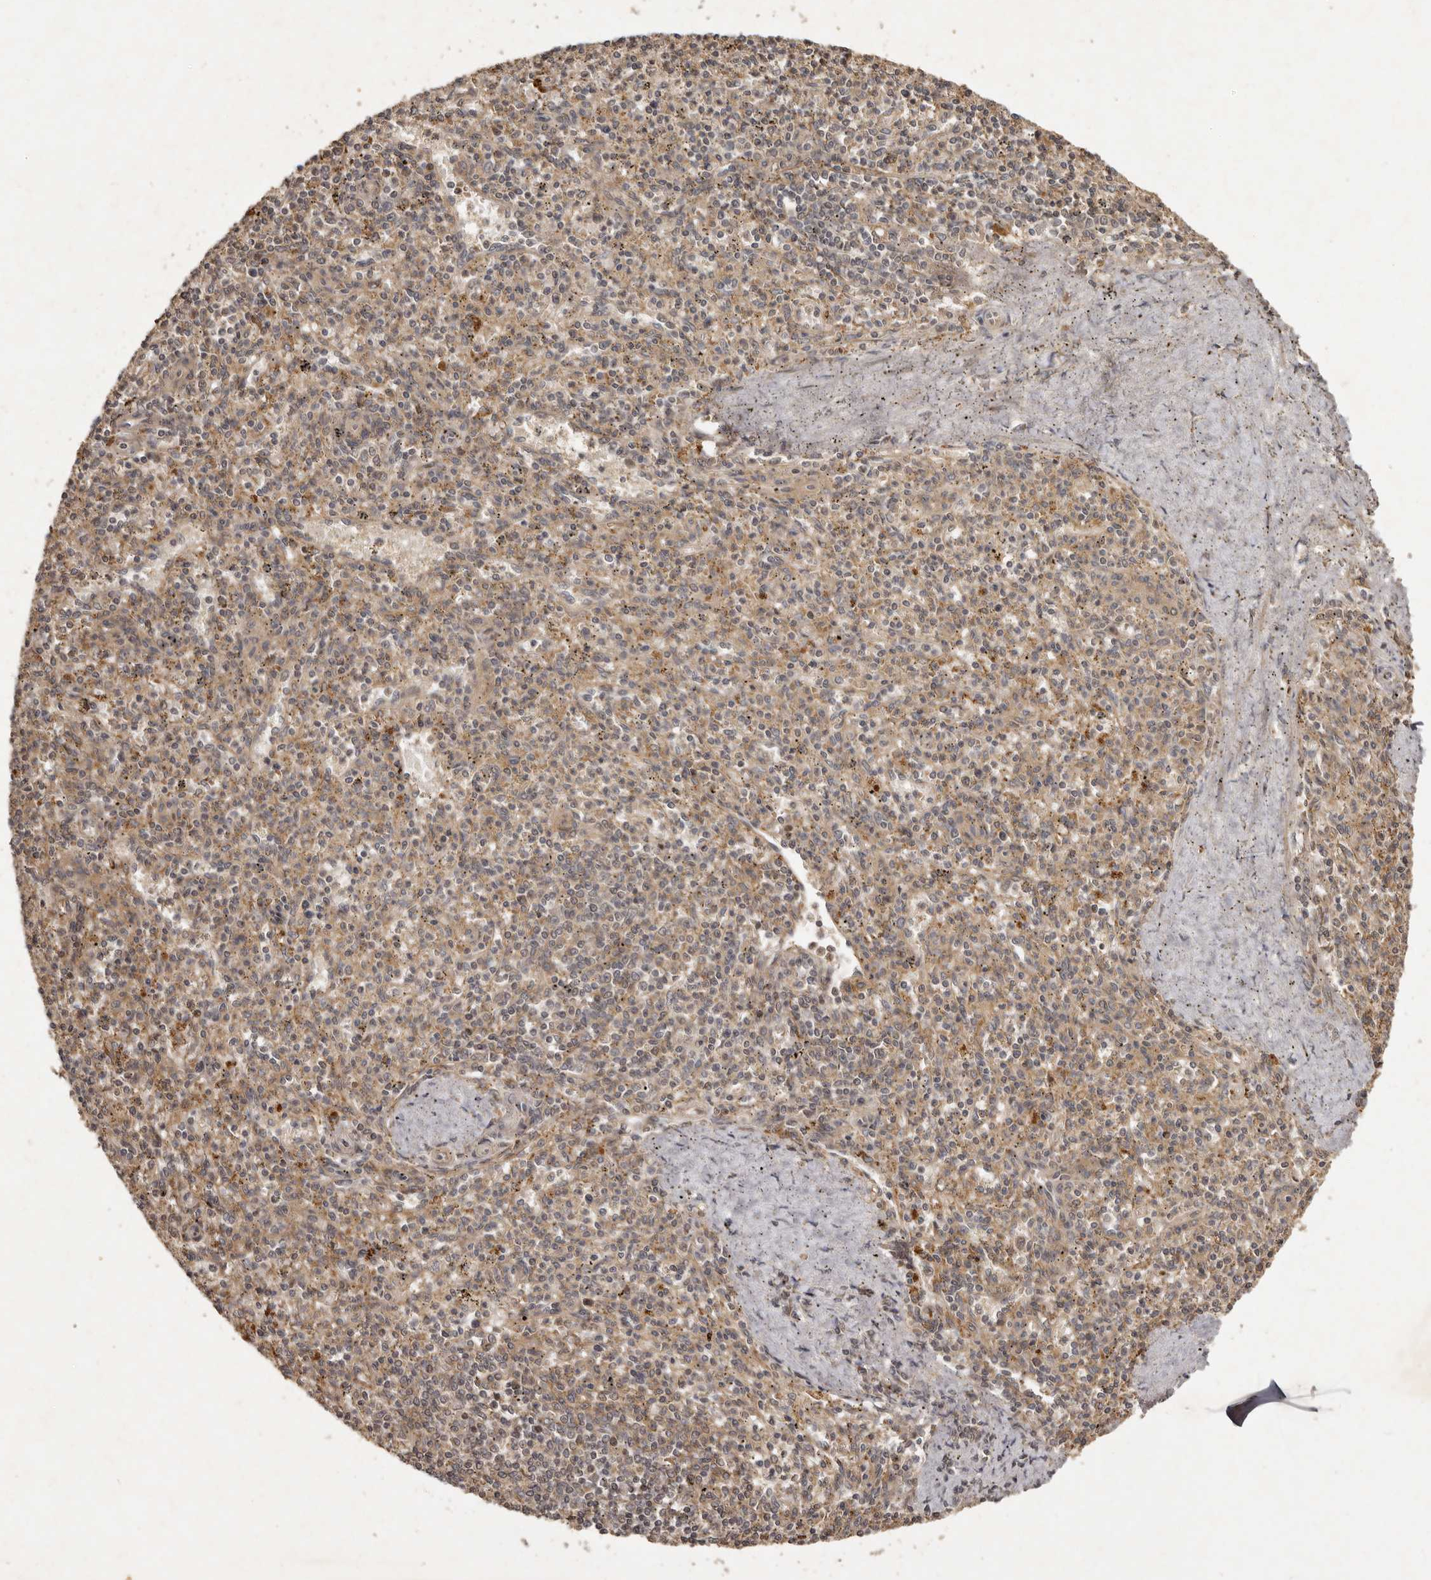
{"staining": {"intensity": "weak", "quantity": ">75%", "location": "cytoplasmic/membranous"}, "tissue": "spleen", "cell_type": "Cells in red pulp", "image_type": "normal", "snomed": [{"axis": "morphology", "description": "Normal tissue, NOS"}, {"axis": "topography", "description": "Spleen"}], "caption": "Immunohistochemical staining of benign human spleen demonstrates weak cytoplasmic/membranous protein positivity in approximately >75% of cells in red pulp. Immunohistochemistry (ihc) stains the protein of interest in brown and the nuclei are stained blue.", "gene": "SEMA3A", "patient": {"sex": "male", "age": 72}}